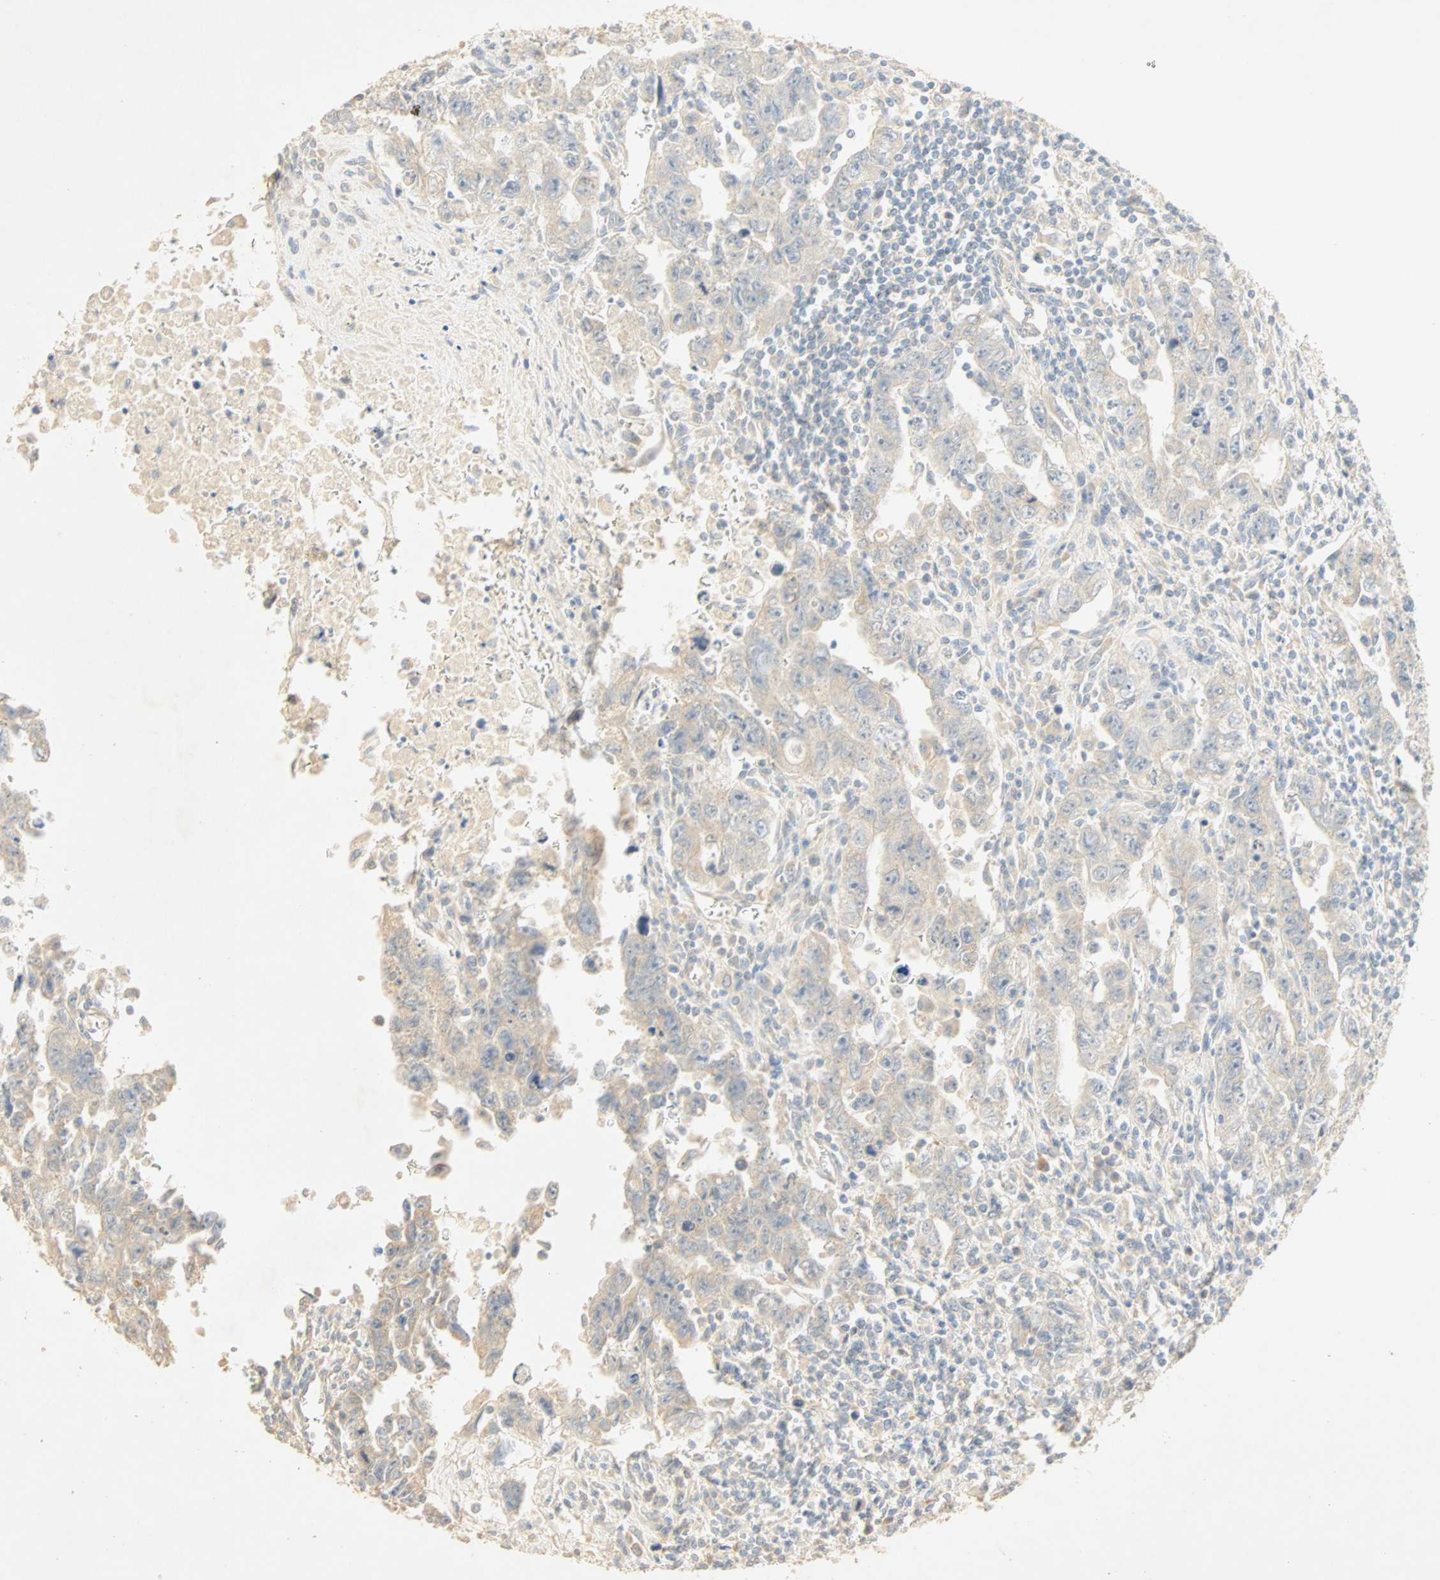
{"staining": {"intensity": "weak", "quantity": "<25%", "location": "cytoplasmic/membranous"}, "tissue": "testis cancer", "cell_type": "Tumor cells", "image_type": "cancer", "snomed": [{"axis": "morphology", "description": "Carcinoma, Embryonal, NOS"}, {"axis": "topography", "description": "Testis"}], "caption": "Tumor cells show no significant protein expression in testis embryonal carcinoma.", "gene": "SELENBP1", "patient": {"sex": "male", "age": 28}}